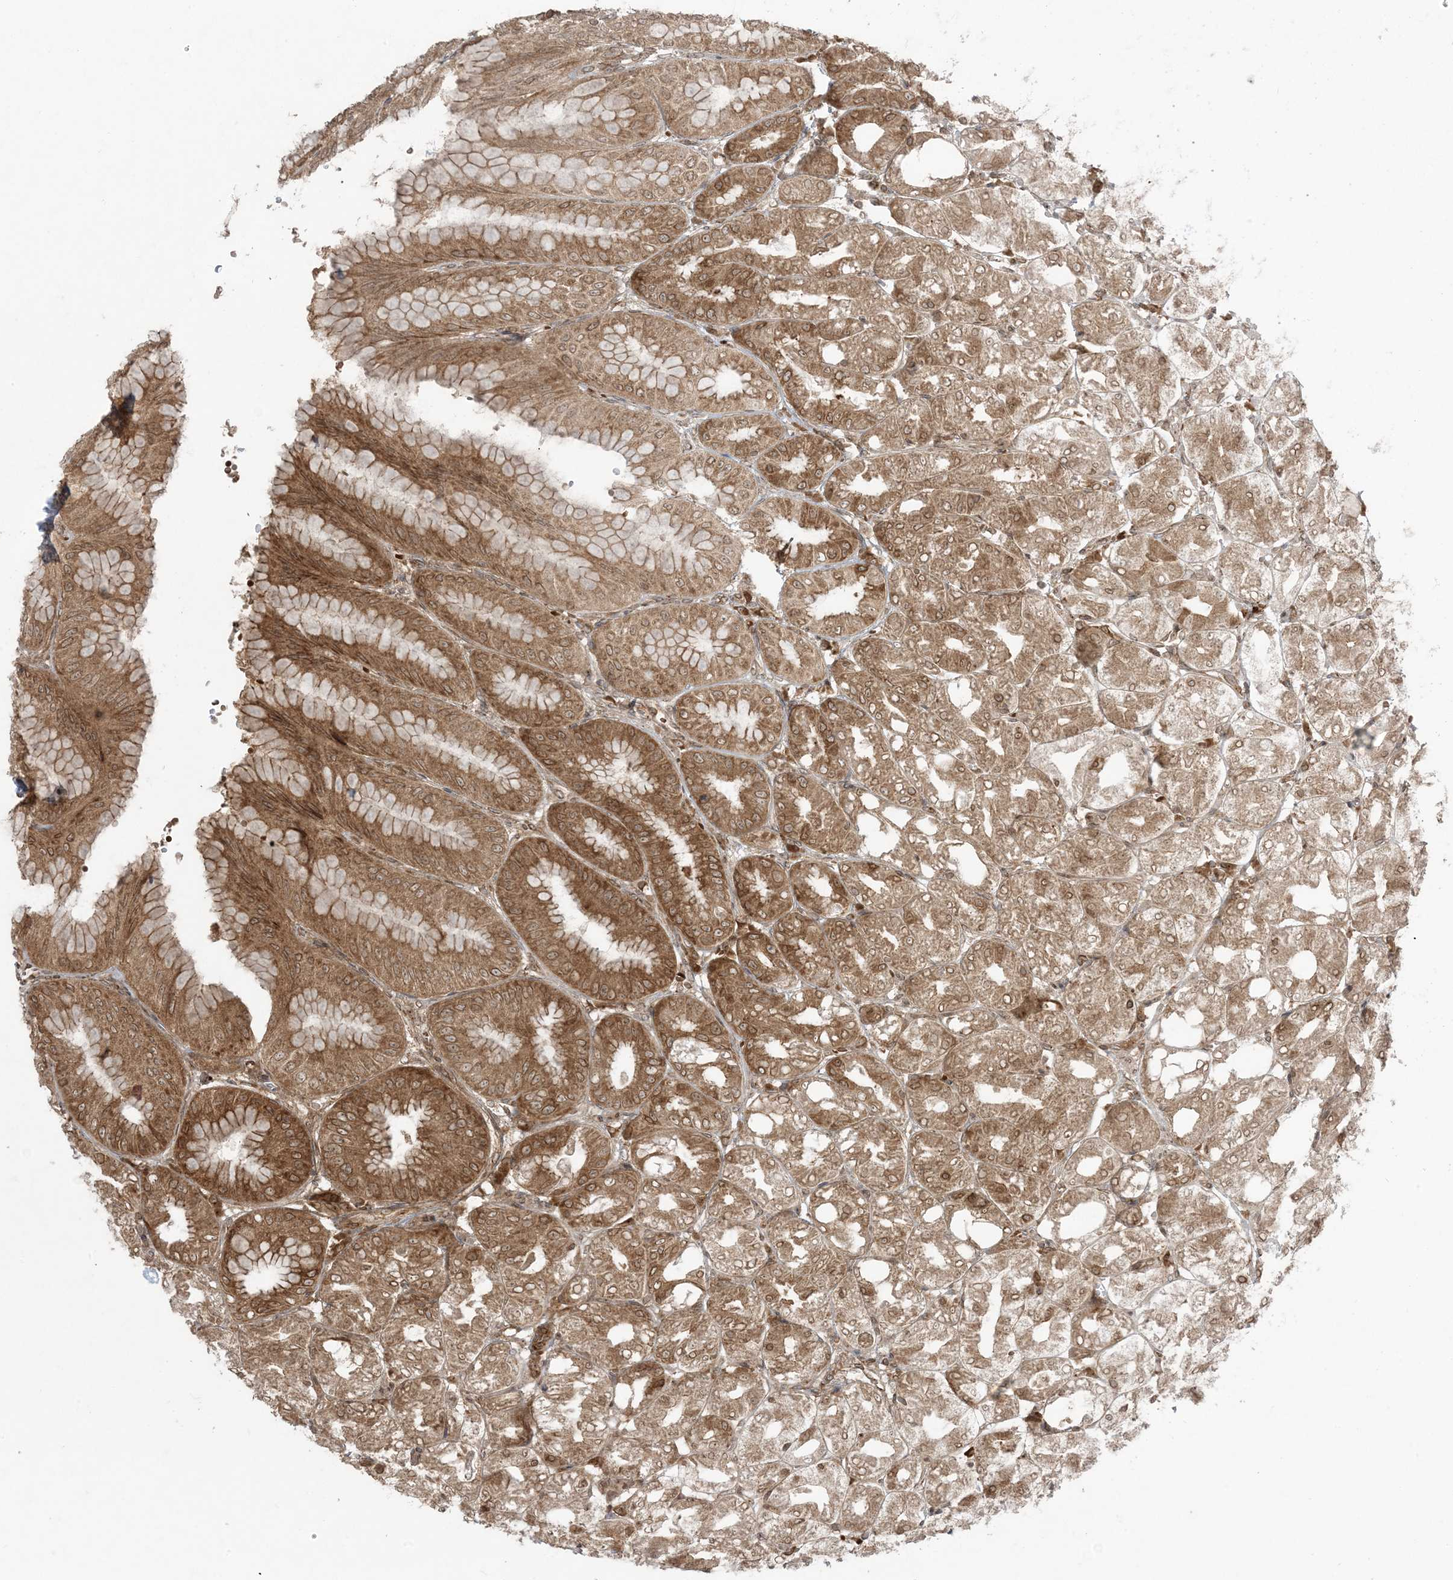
{"staining": {"intensity": "strong", "quantity": ">75%", "location": "cytoplasmic/membranous,nuclear"}, "tissue": "stomach", "cell_type": "Glandular cells", "image_type": "normal", "snomed": [{"axis": "morphology", "description": "Normal tissue, NOS"}, {"axis": "topography", "description": "Stomach, lower"}], "caption": "This is a micrograph of immunohistochemistry (IHC) staining of normal stomach, which shows strong positivity in the cytoplasmic/membranous,nuclear of glandular cells.", "gene": "DDX19B", "patient": {"sex": "male", "age": 71}}